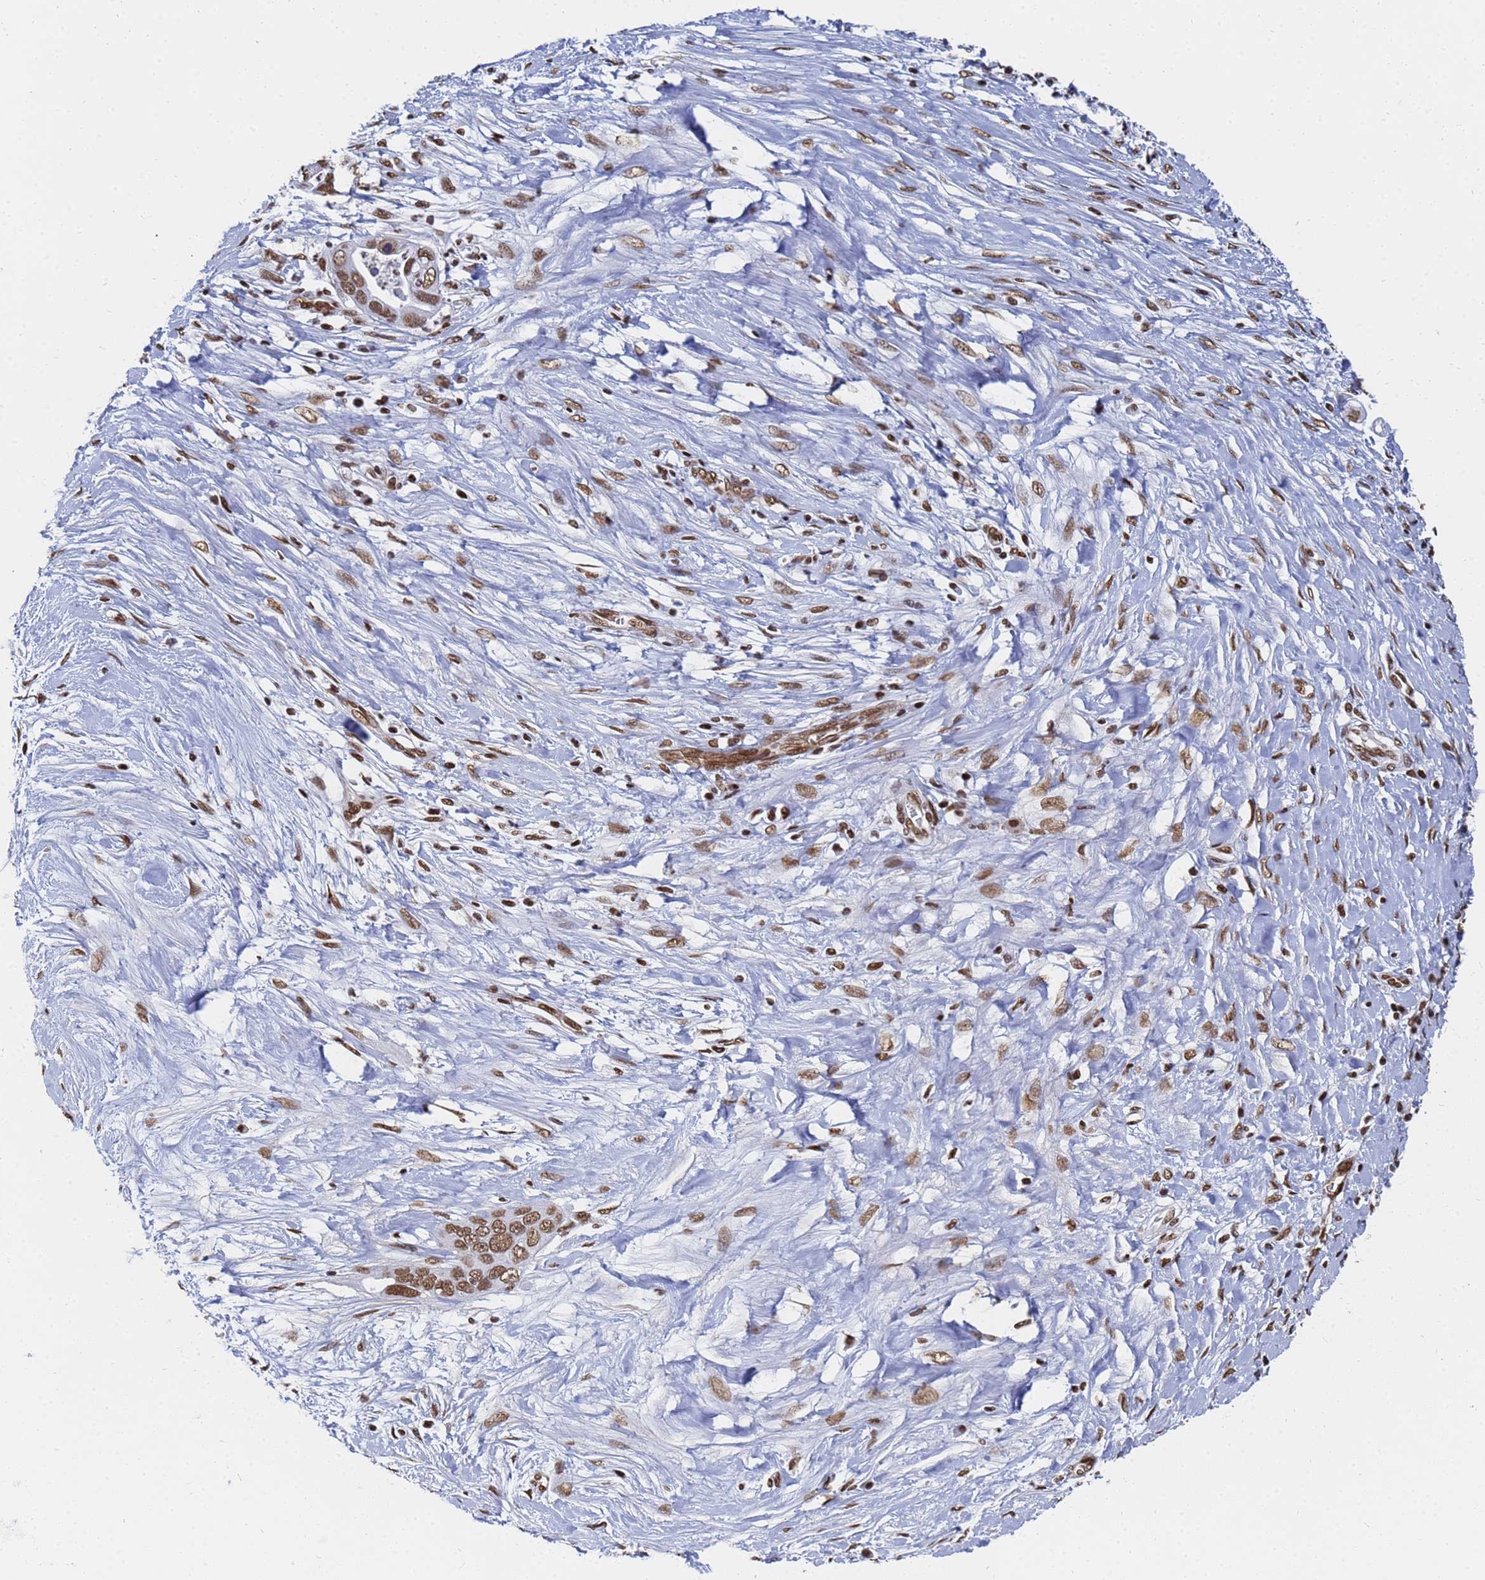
{"staining": {"intensity": "moderate", "quantity": ">75%", "location": "nuclear"}, "tissue": "pancreatic cancer", "cell_type": "Tumor cells", "image_type": "cancer", "snomed": [{"axis": "morphology", "description": "Adenocarcinoma, NOS"}, {"axis": "topography", "description": "Pancreas"}], "caption": "Immunohistochemical staining of pancreatic cancer (adenocarcinoma) exhibits medium levels of moderate nuclear staining in approximately >75% of tumor cells.", "gene": "RAVER2", "patient": {"sex": "male", "age": 75}}